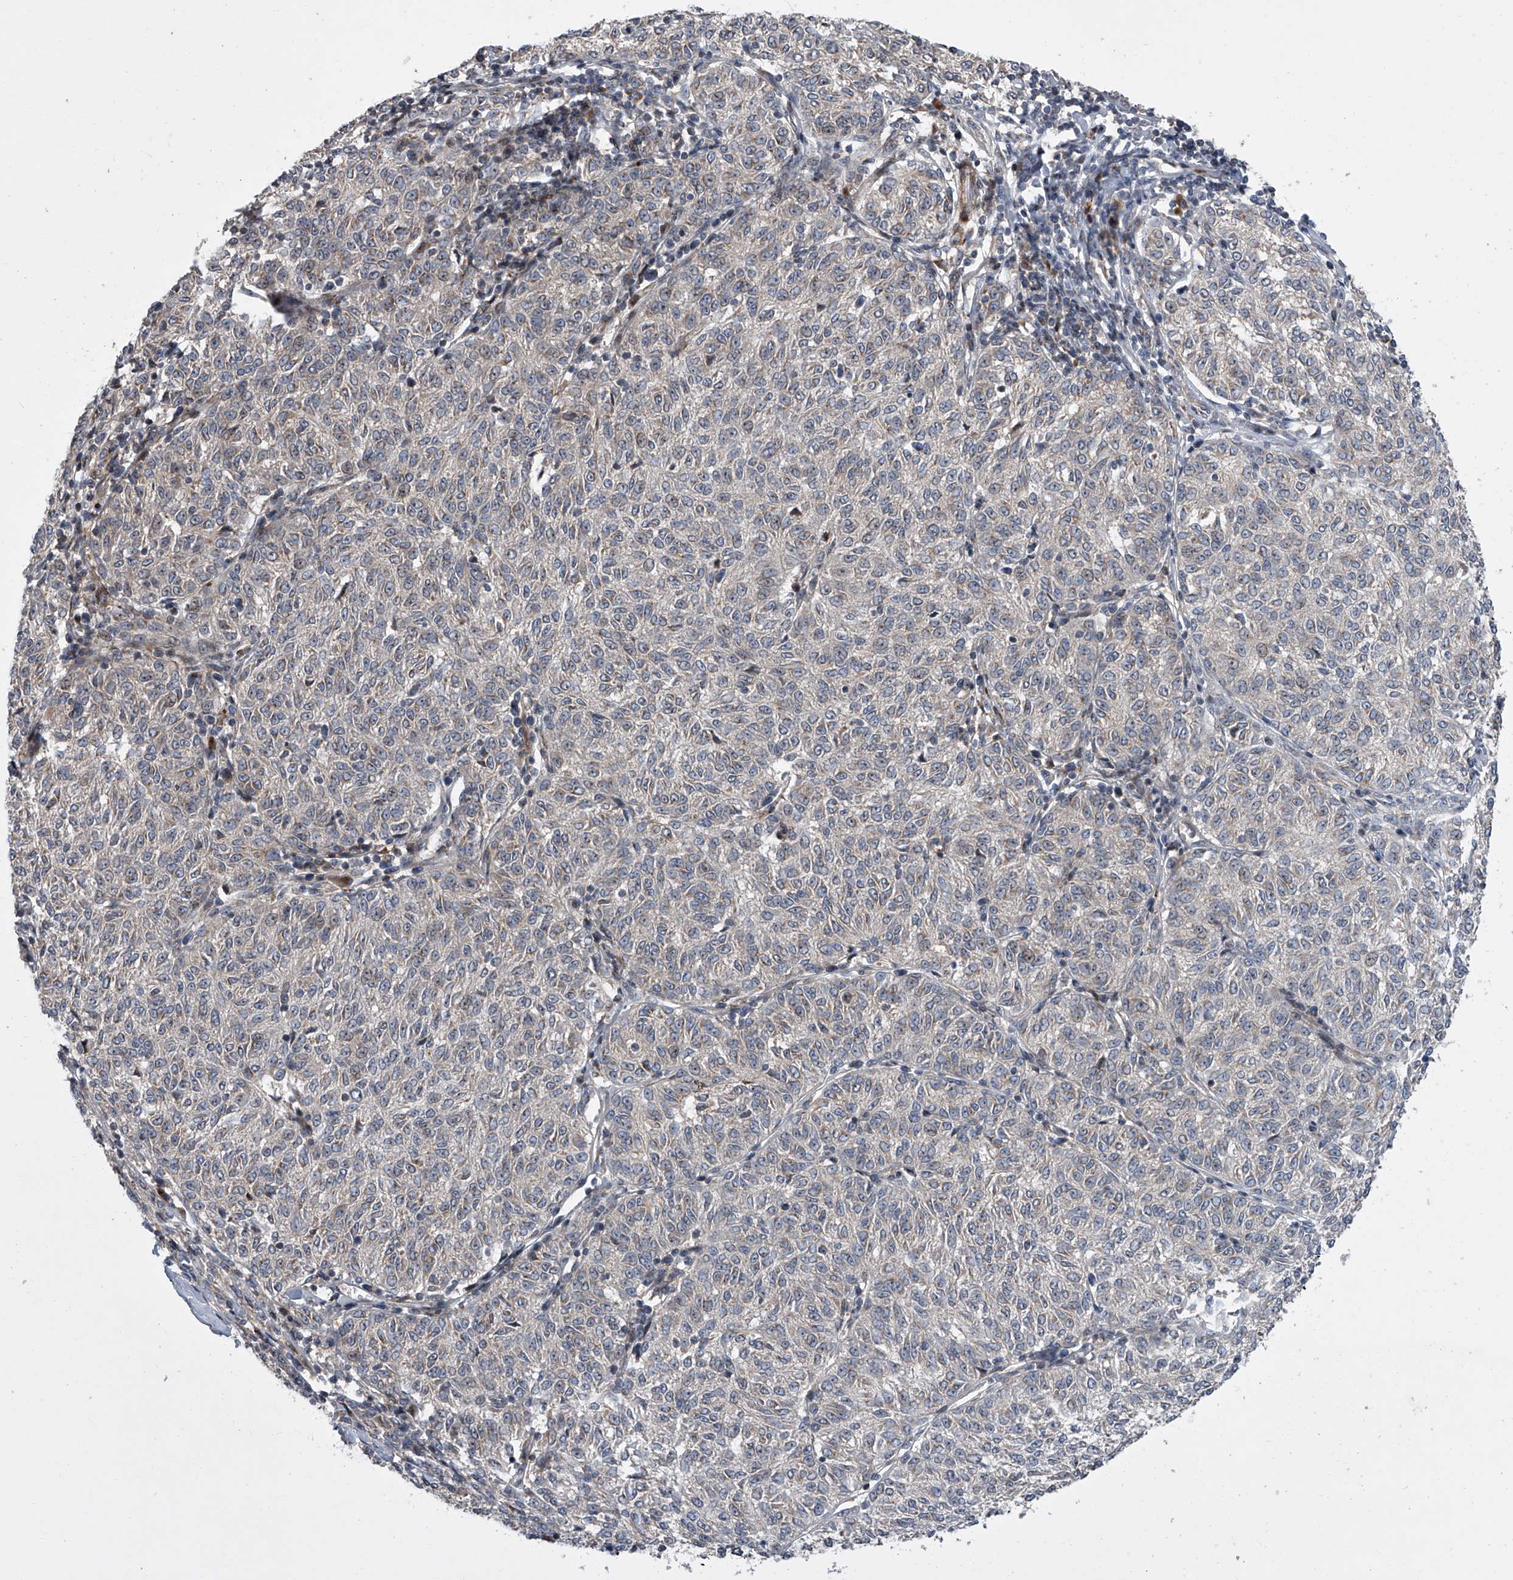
{"staining": {"intensity": "weak", "quantity": "<25%", "location": "cytoplasmic/membranous"}, "tissue": "melanoma", "cell_type": "Tumor cells", "image_type": "cancer", "snomed": [{"axis": "morphology", "description": "Malignant melanoma, NOS"}, {"axis": "topography", "description": "Skin"}], "caption": "Tumor cells show no significant protein staining in melanoma.", "gene": "DLGAP2", "patient": {"sex": "female", "age": 72}}